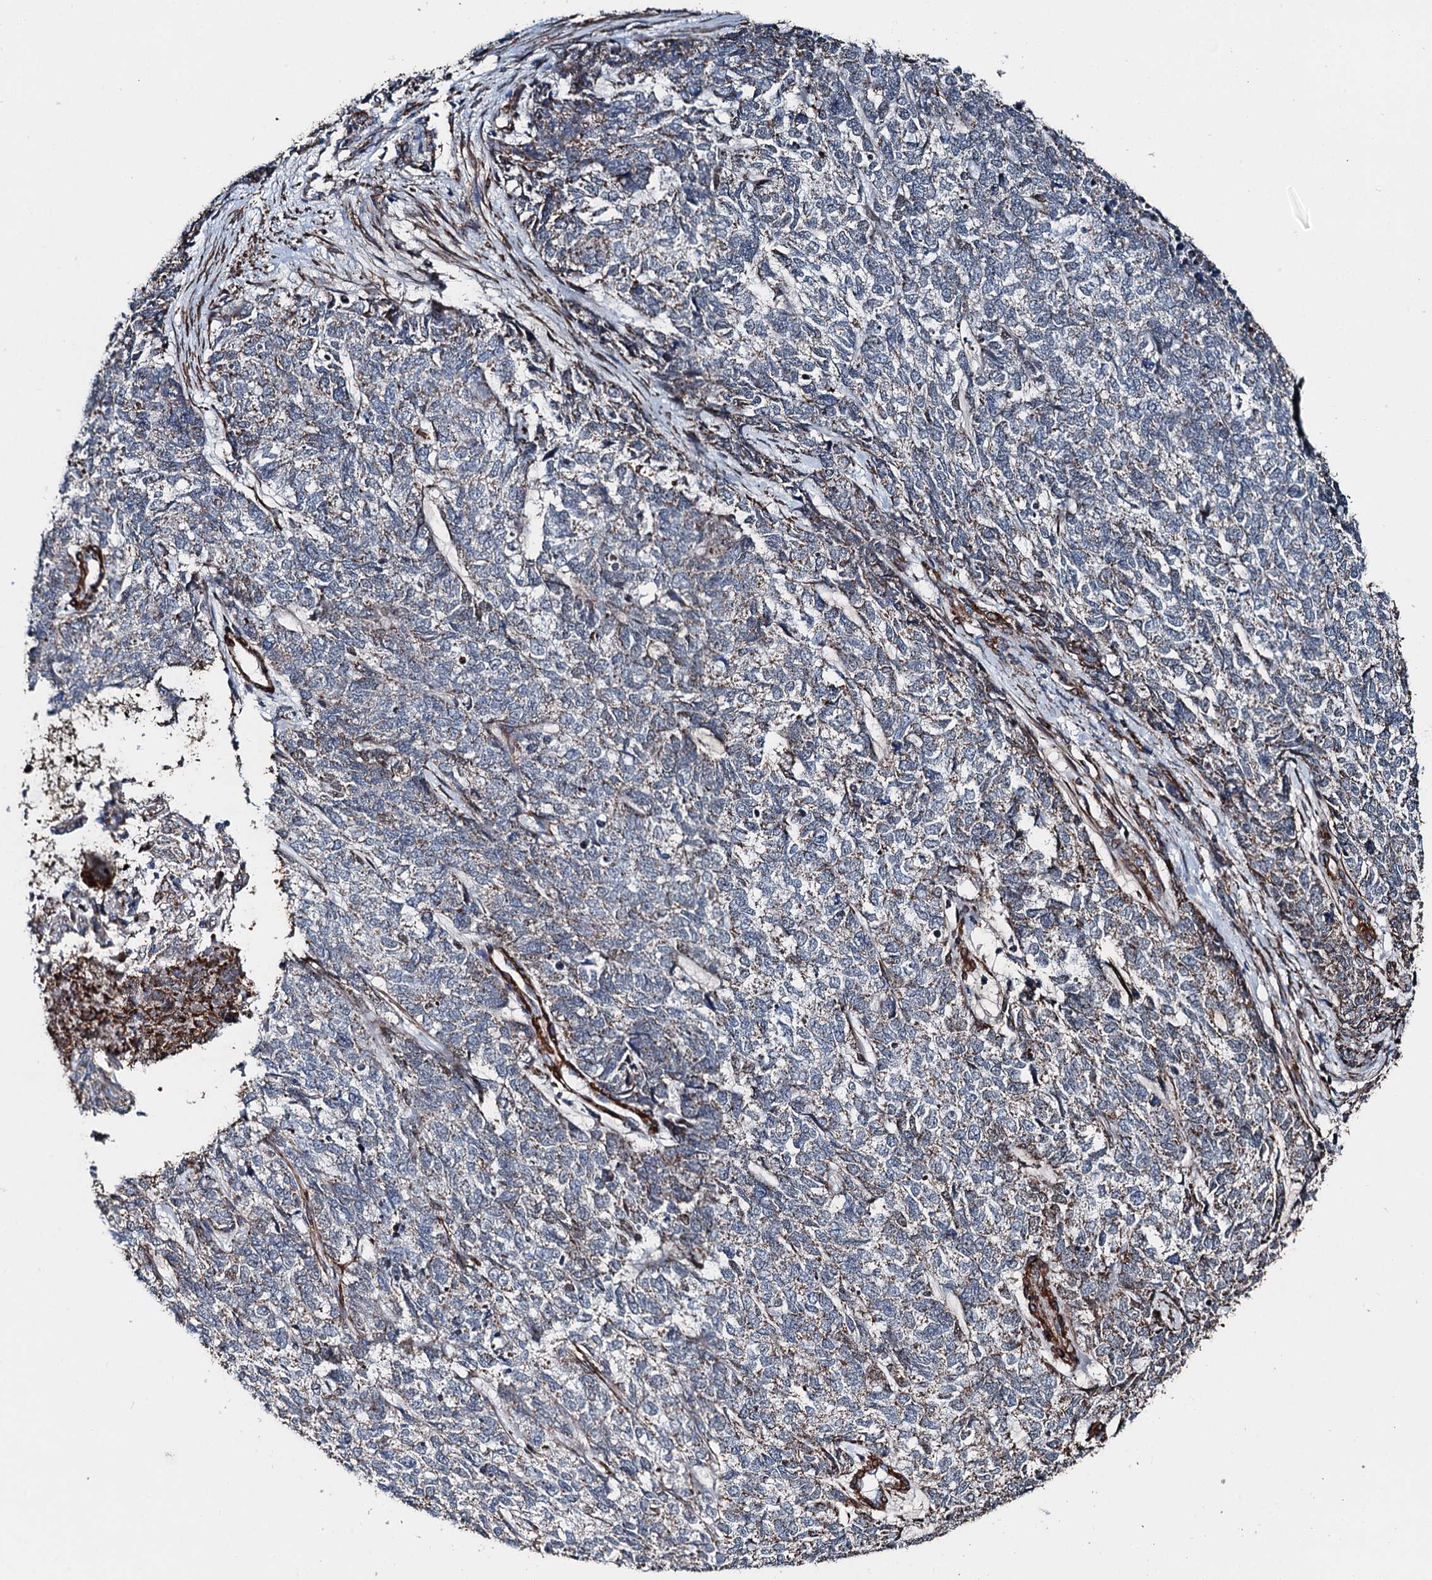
{"staining": {"intensity": "strong", "quantity": "25%-75%", "location": "cytoplasmic/membranous"}, "tissue": "cervical cancer", "cell_type": "Tumor cells", "image_type": "cancer", "snomed": [{"axis": "morphology", "description": "Squamous cell carcinoma, NOS"}, {"axis": "topography", "description": "Cervix"}], "caption": "A high amount of strong cytoplasmic/membranous staining is identified in approximately 25%-75% of tumor cells in cervical squamous cell carcinoma tissue.", "gene": "DDIAS", "patient": {"sex": "female", "age": 63}}